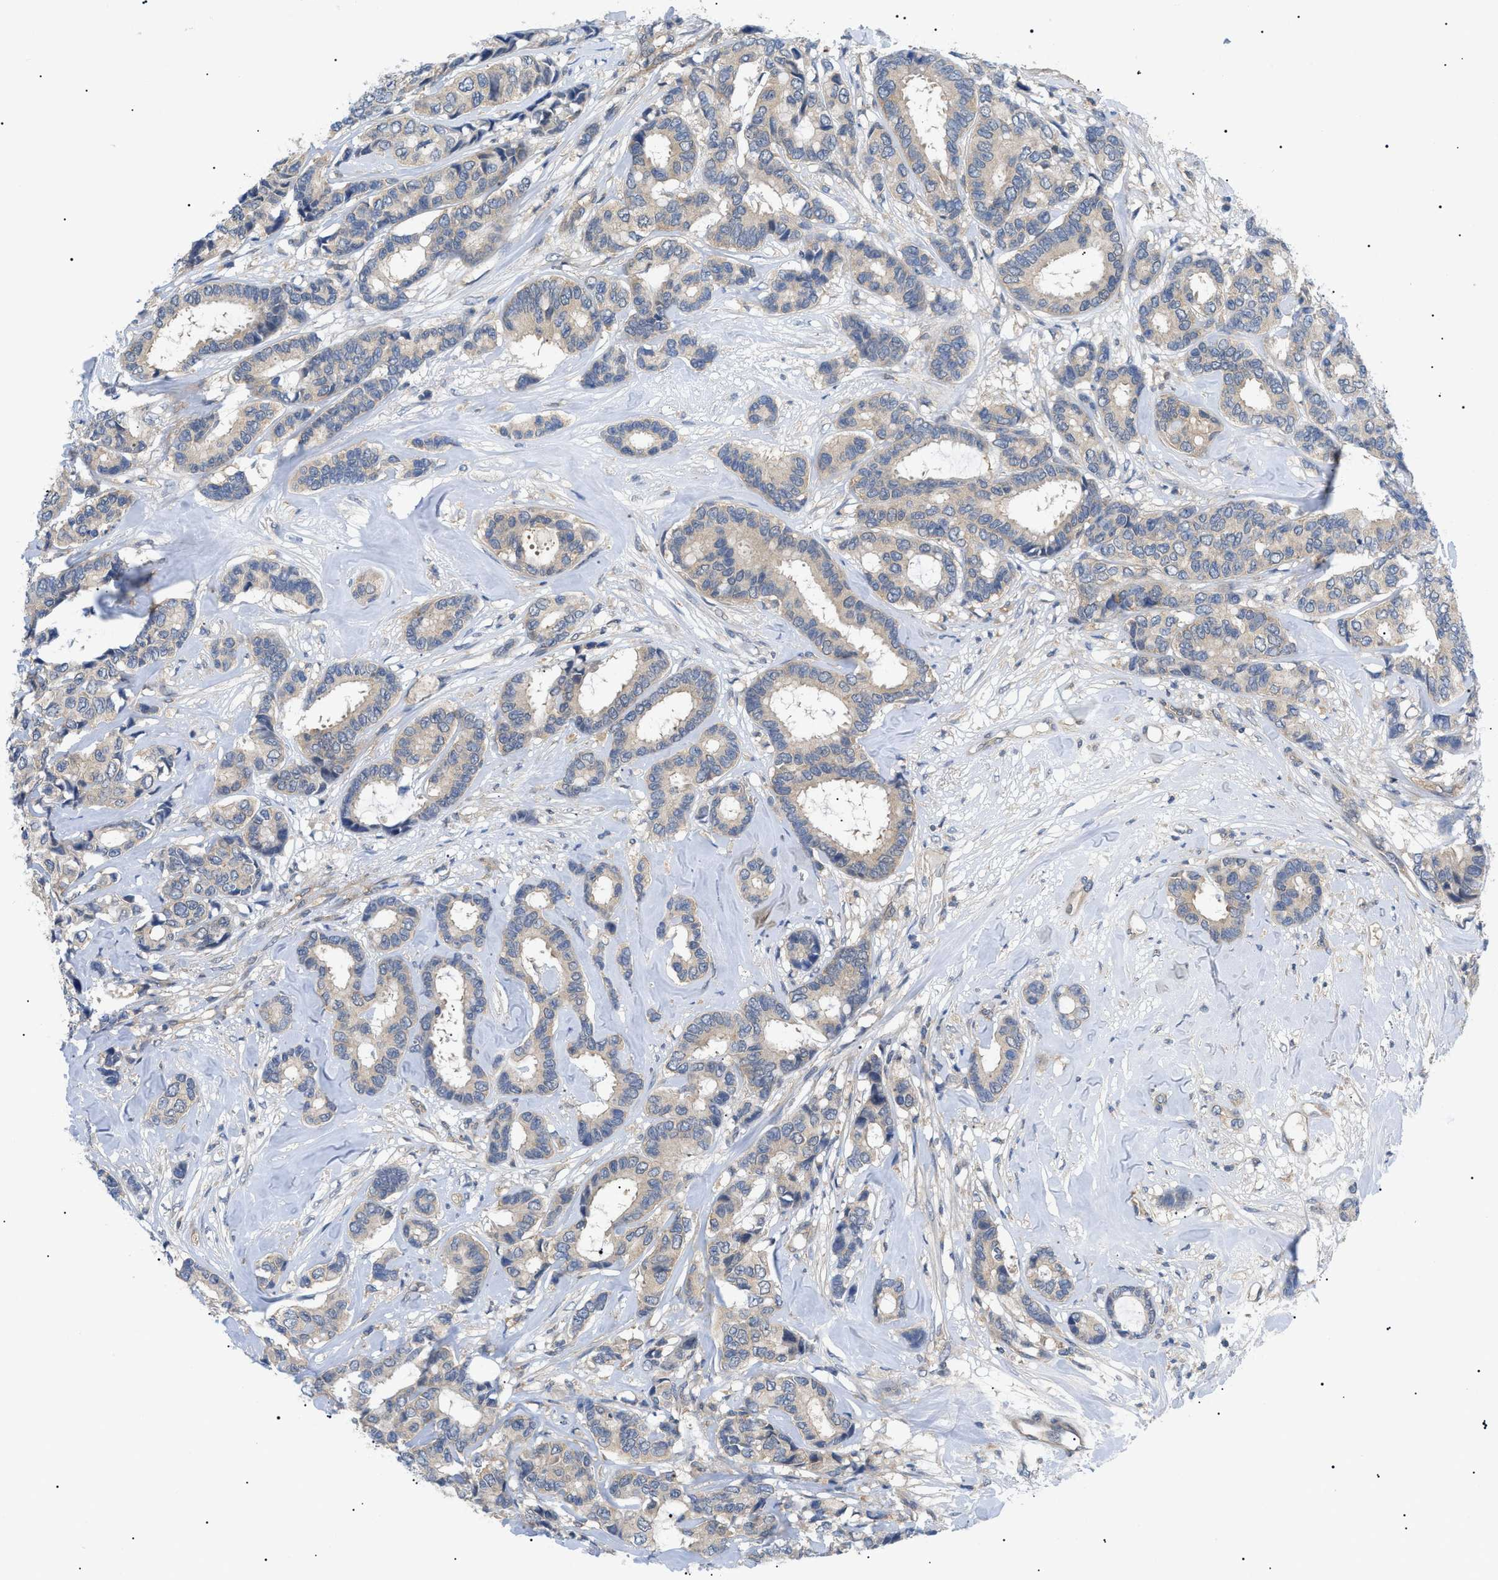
{"staining": {"intensity": "weak", "quantity": ">75%", "location": "cytoplasmic/membranous"}, "tissue": "breast cancer", "cell_type": "Tumor cells", "image_type": "cancer", "snomed": [{"axis": "morphology", "description": "Duct carcinoma"}, {"axis": "topography", "description": "Breast"}], "caption": "Breast cancer (intraductal carcinoma) was stained to show a protein in brown. There is low levels of weak cytoplasmic/membranous positivity in approximately >75% of tumor cells. The staining was performed using DAB, with brown indicating positive protein expression. Nuclei are stained blue with hematoxylin.", "gene": "RIPK1", "patient": {"sex": "female", "age": 87}}